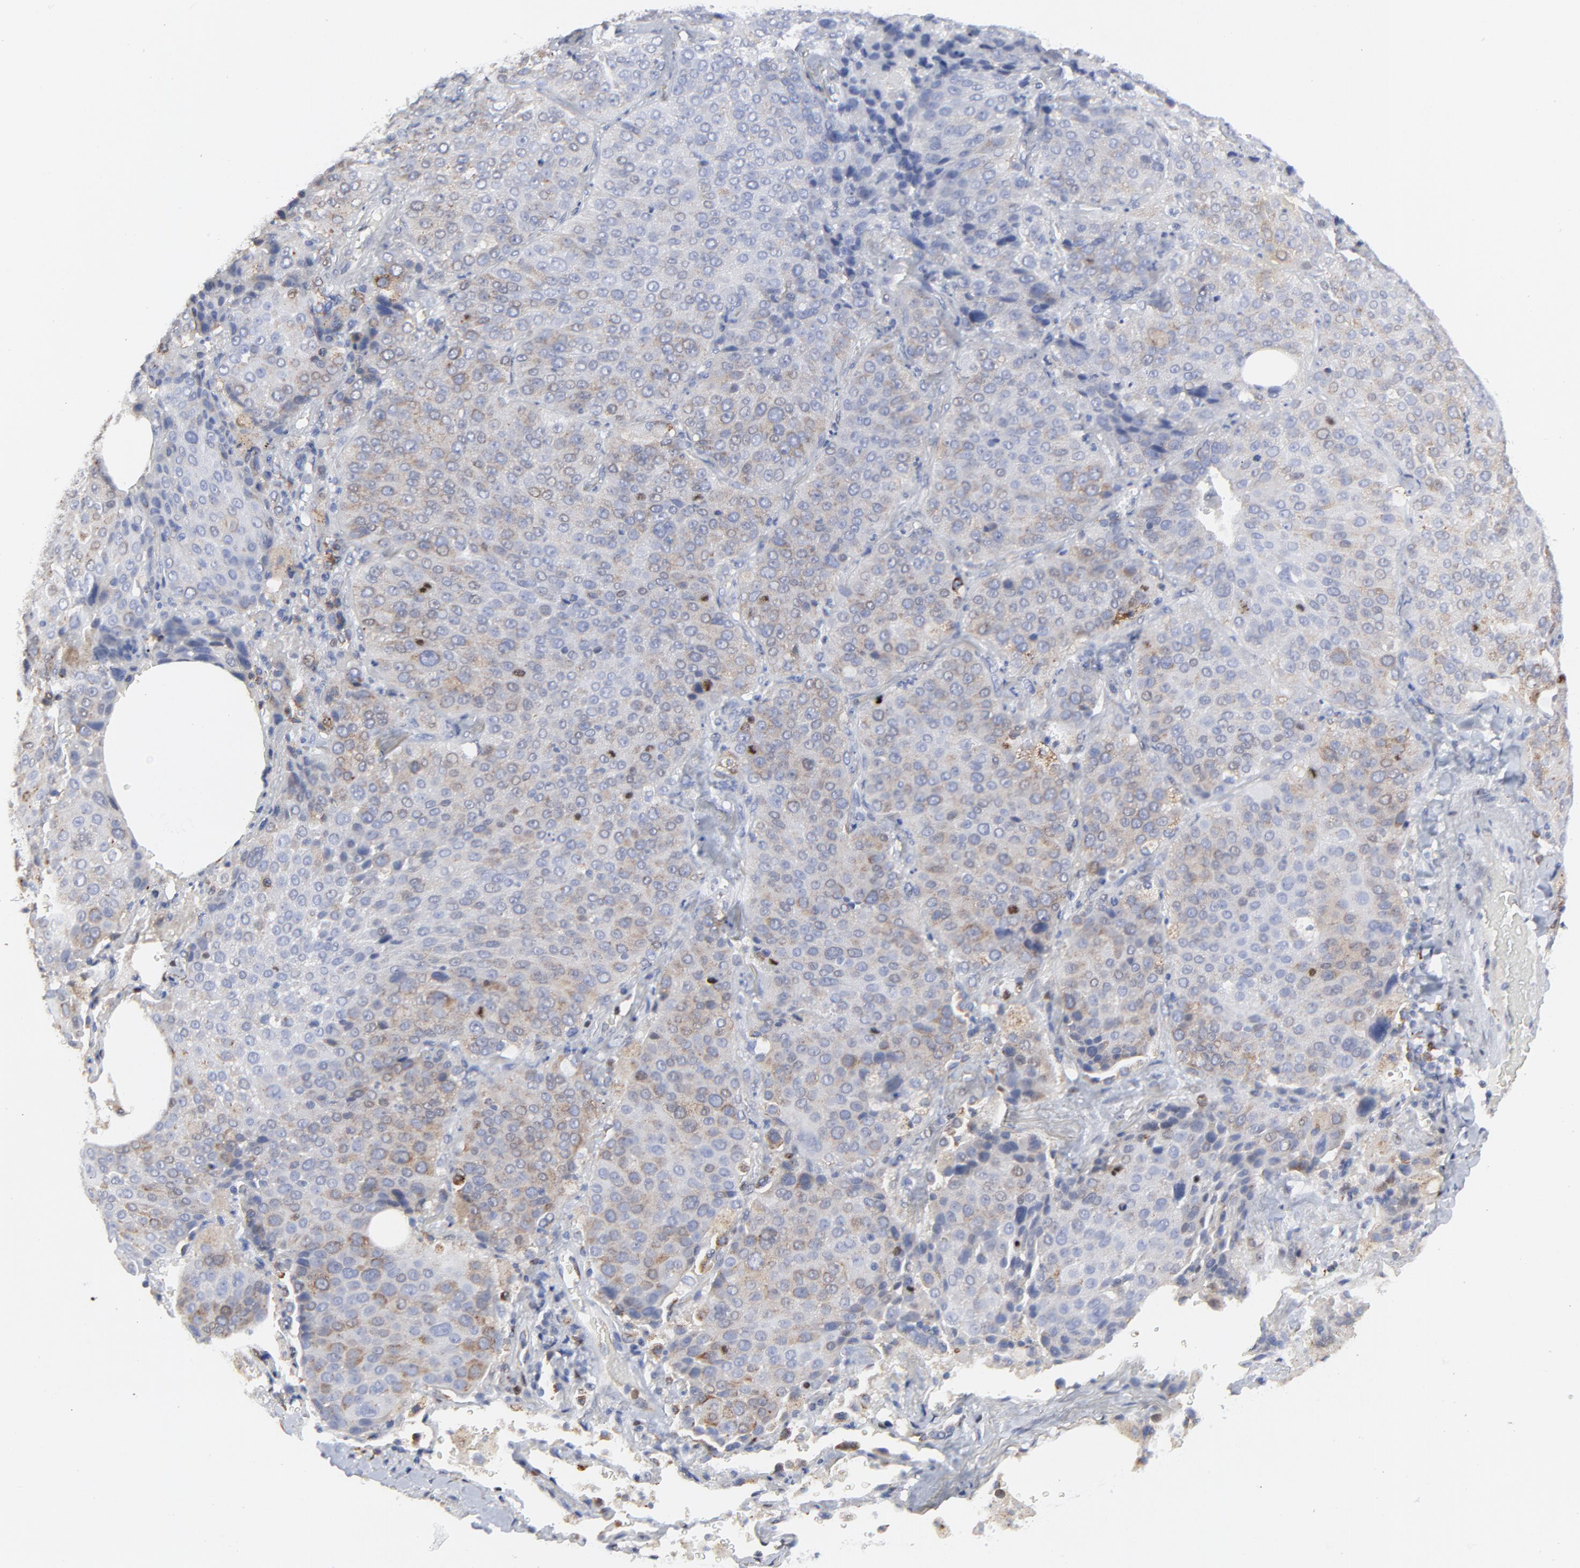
{"staining": {"intensity": "weak", "quantity": "<25%", "location": "cytoplasmic/membranous"}, "tissue": "lung cancer", "cell_type": "Tumor cells", "image_type": "cancer", "snomed": [{"axis": "morphology", "description": "Squamous cell carcinoma, NOS"}, {"axis": "topography", "description": "Lung"}], "caption": "Squamous cell carcinoma (lung) was stained to show a protein in brown. There is no significant staining in tumor cells. (Brightfield microscopy of DAB (3,3'-diaminobenzidine) IHC at high magnification).", "gene": "NCAPH", "patient": {"sex": "male", "age": 54}}